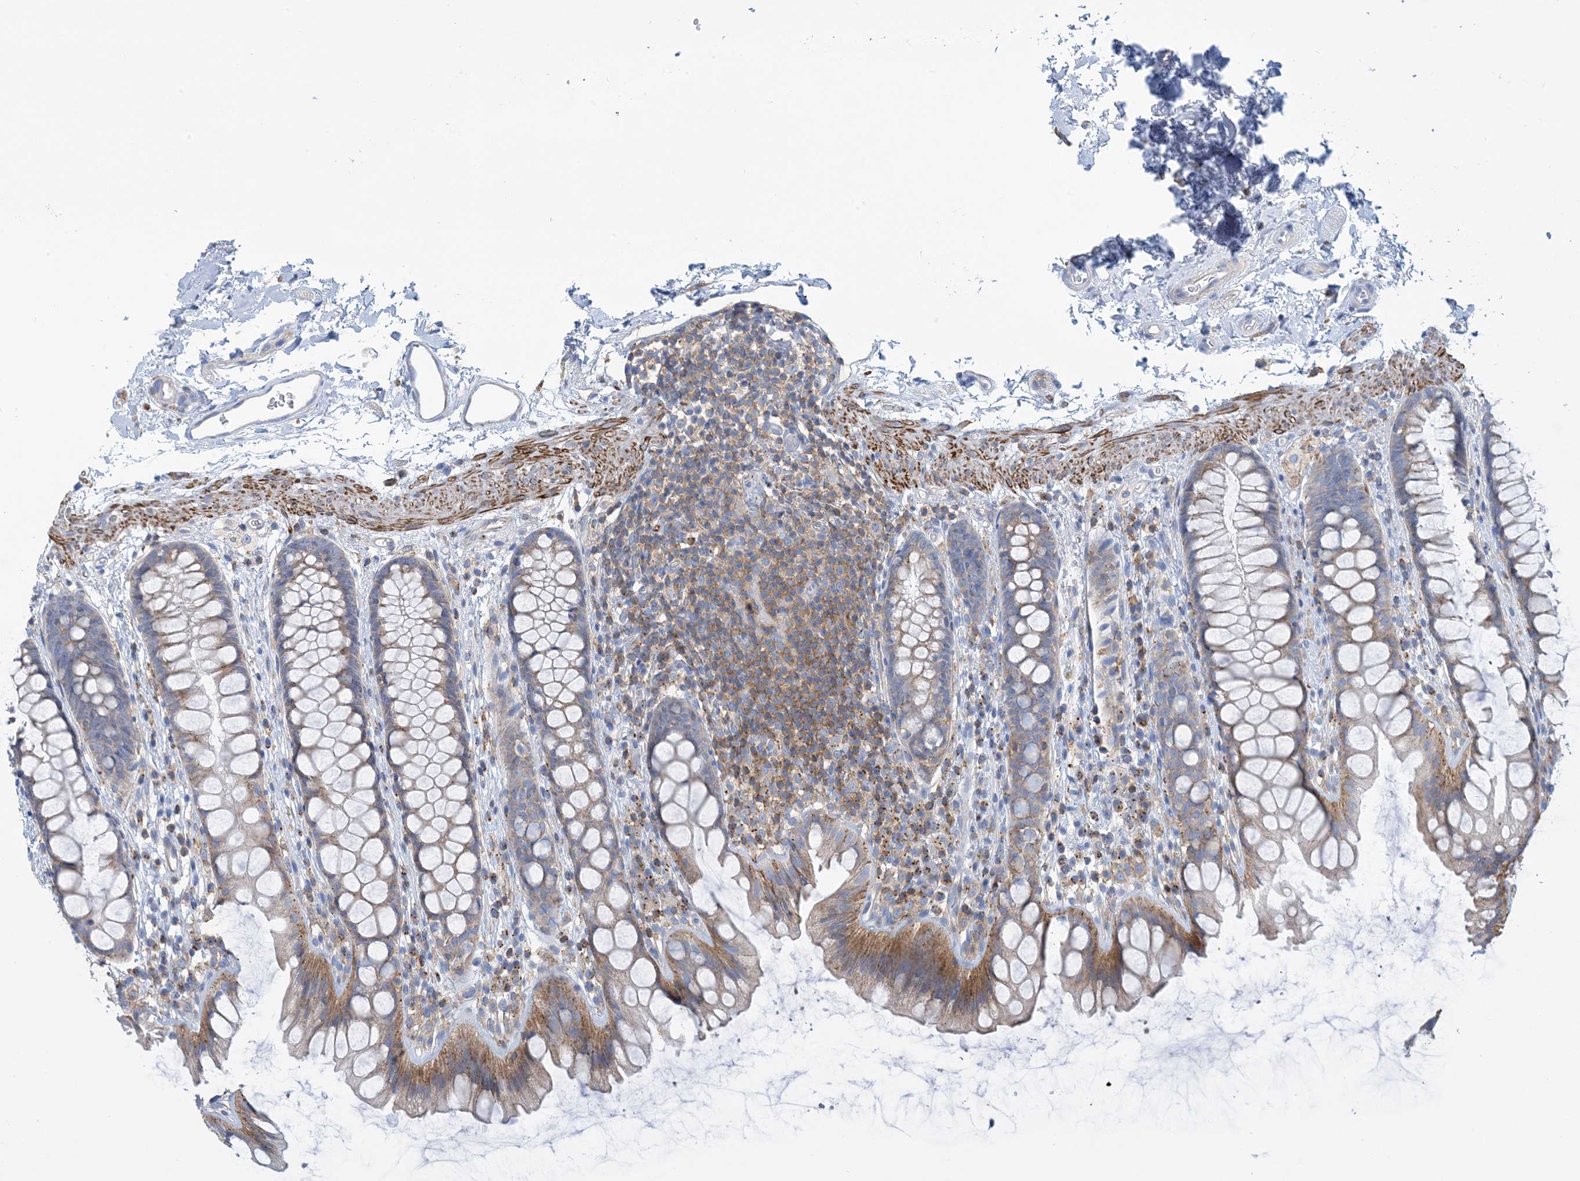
{"staining": {"intensity": "moderate", "quantity": "25%-75%", "location": "cytoplasmic/membranous"}, "tissue": "rectum", "cell_type": "Glandular cells", "image_type": "normal", "snomed": [{"axis": "morphology", "description": "Normal tissue, NOS"}, {"axis": "topography", "description": "Rectum"}], "caption": "Immunohistochemical staining of normal human rectum shows moderate cytoplasmic/membranous protein positivity in approximately 25%-75% of glandular cells. Using DAB (brown) and hematoxylin (blue) stains, captured at high magnification using brightfield microscopy.", "gene": "CALHM5", "patient": {"sex": "female", "age": 65}}